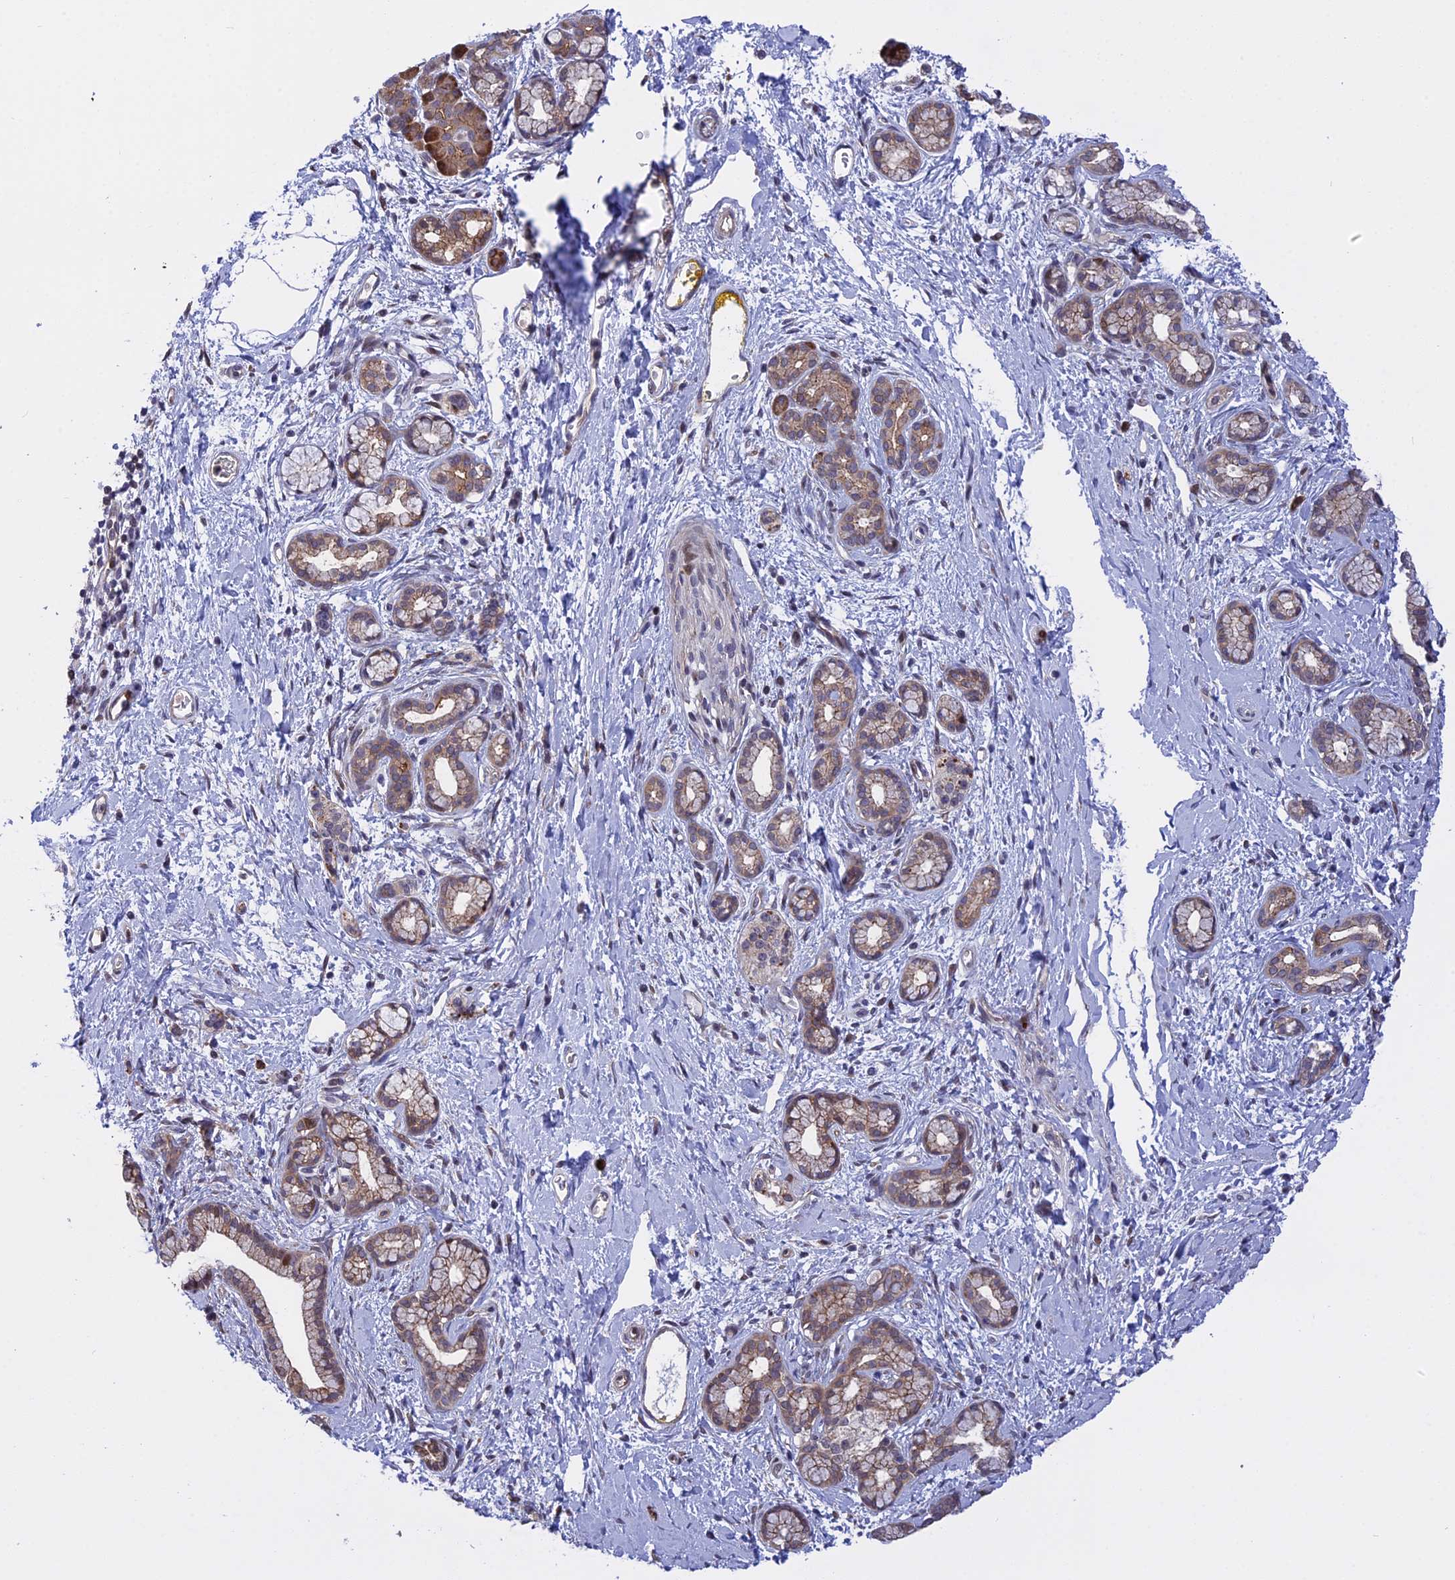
{"staining": {"intensity": "moderate", "quantity": ">75%", "location": "cytoplasmic/membranous"}, "tissue": "pancreatic cancer", "cell_type": "Tumor cells", "image_type": "cancer", "snomed": [{"axis": "morphology", "description": "Adenocarcinoma, NOS"}, {"axis": "topography", "description": "Pancreas"}], "caption": "Tumor cells exhibit medium levels of moderate cytoplasmic/membranous expression in approximately >75% of cells in adenocarcinoma (pancreatic).", "gene": "DDX60L", "patient": {"sex": "male", "age": 58}}